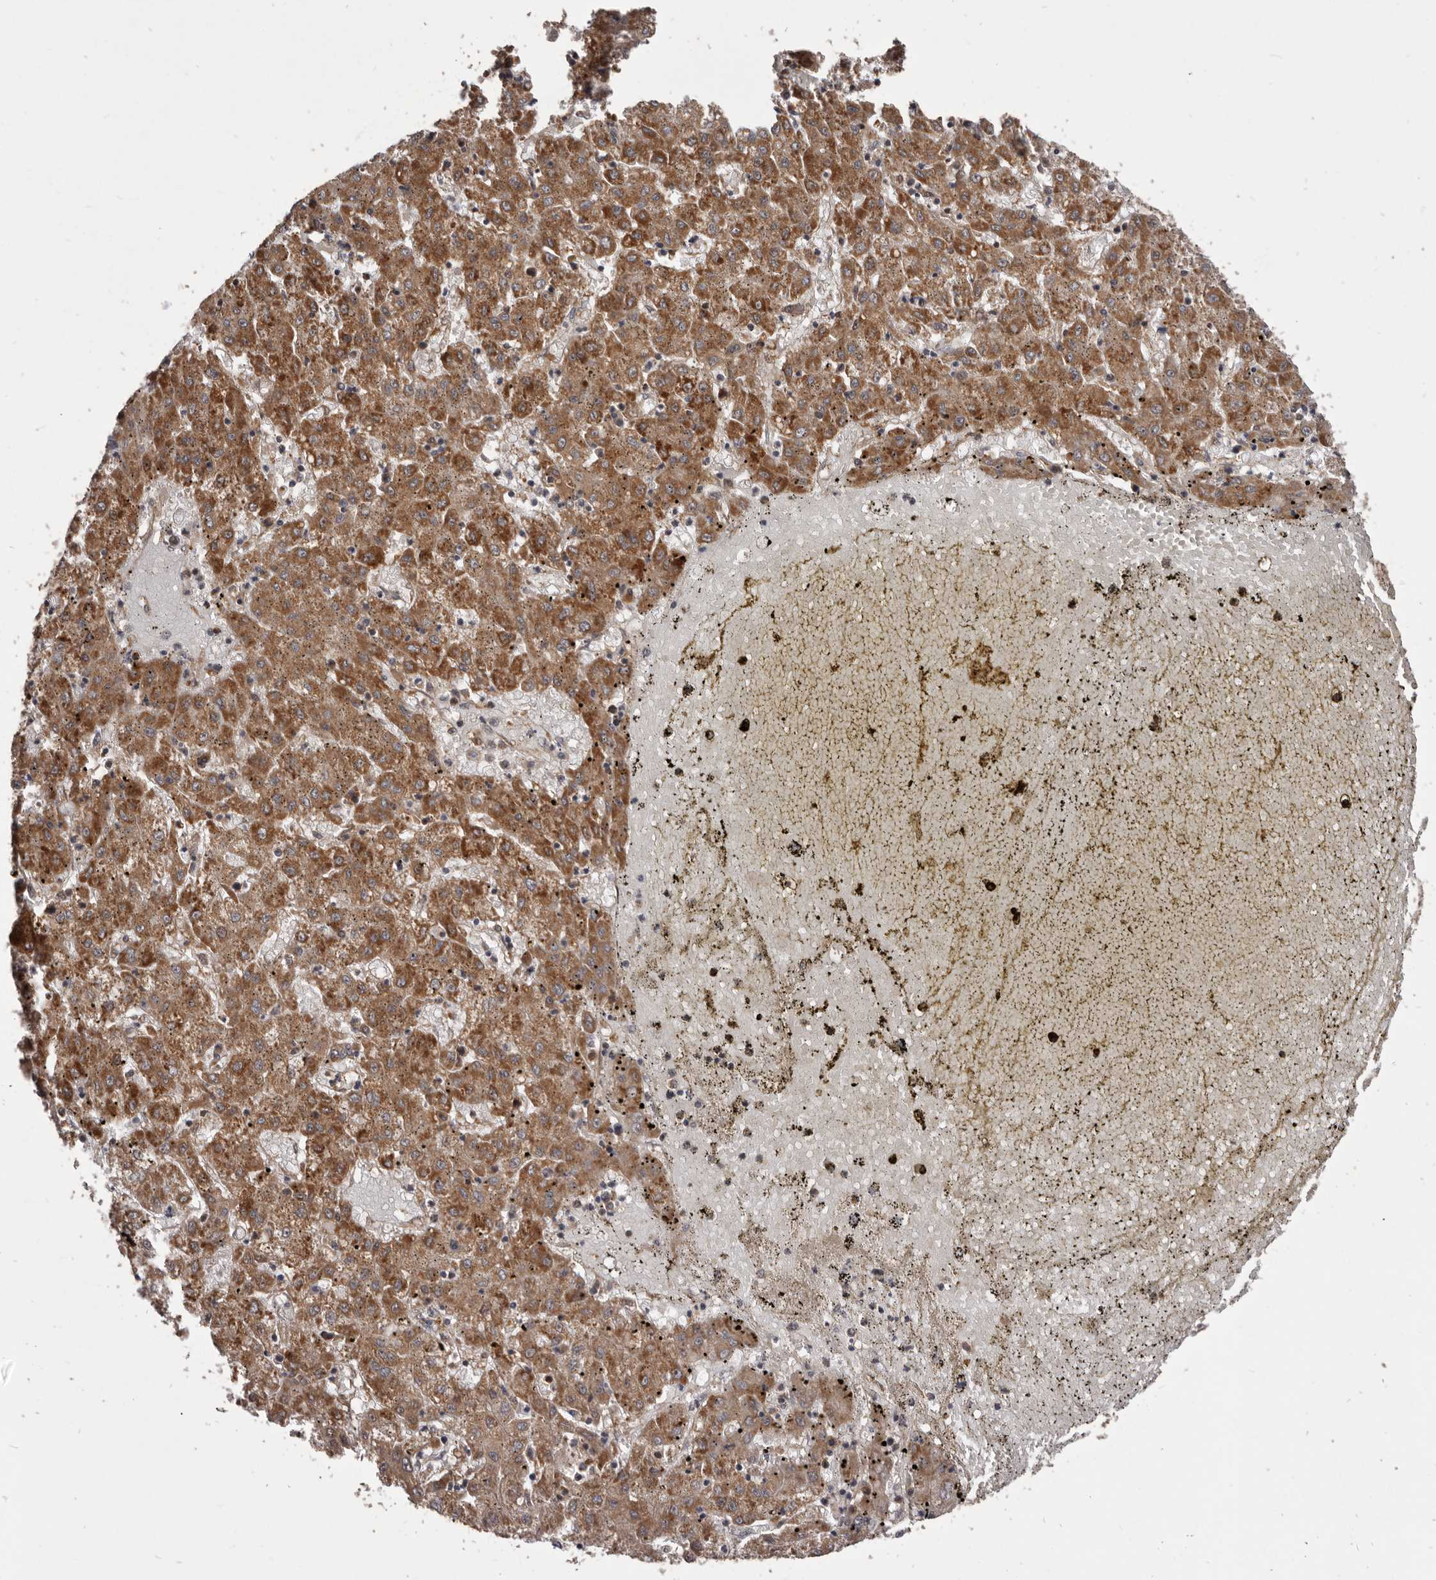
{"staining": {"intensity": "moderate", "quantity": ">75%", "location": "cytoplasmic/membranous"}, "tissue": "liver cancer", "cell_type": "Tumor cells", "image_type": "cancer", "snomed": [{"axis": "morphology", "description": "Carcinoma, Hepatocellular, NOS"}, {"axis": "topography", "description": "Liver"}], "caption": "Immunohistochemical staining of hepatocellular carcinoma (liver) shows medium levels of moderate cytoplasmic/membranous protein expression in about >75% of tumor cells.", "gene": "HBS1L", "patient": {"sex": "male", "age": 72}}